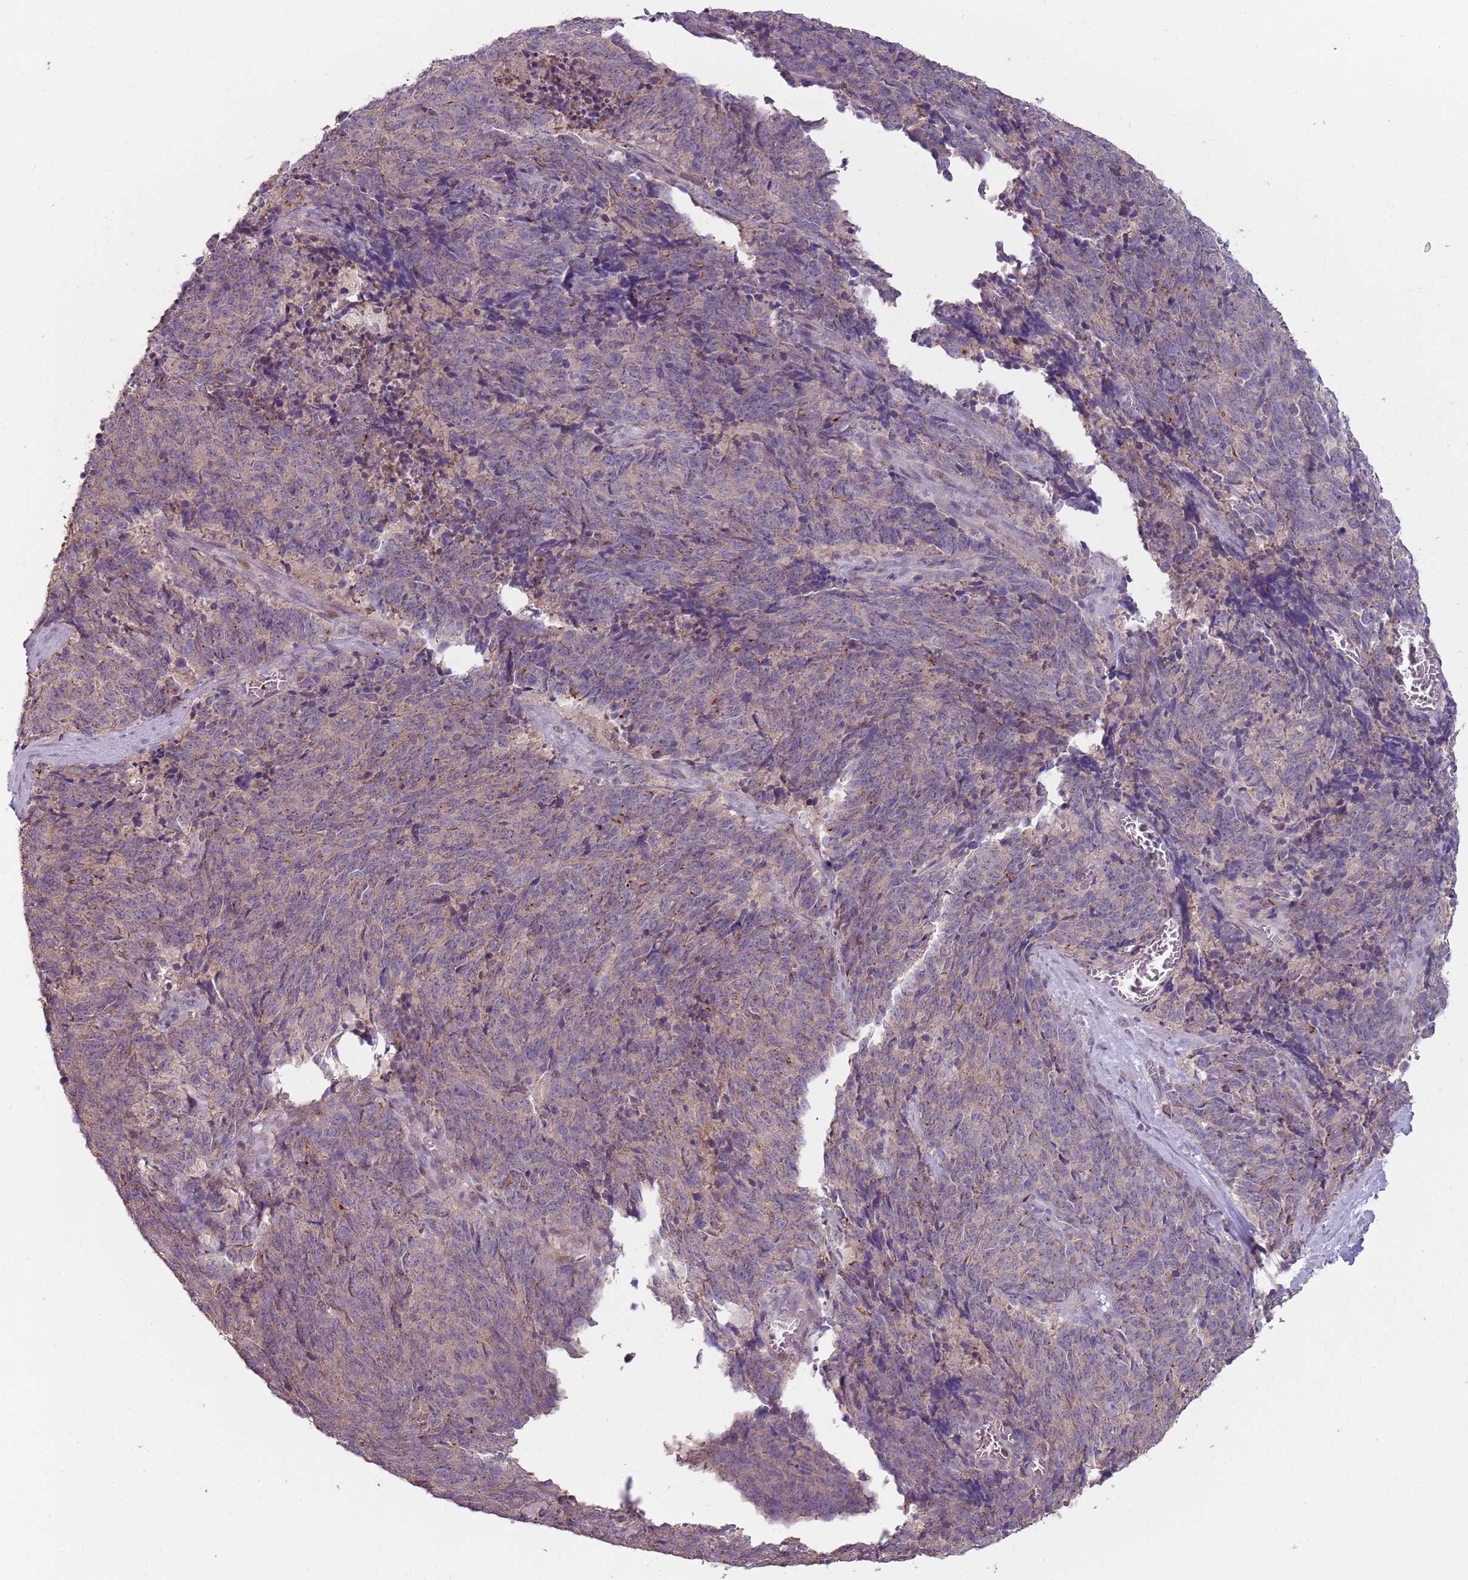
{"staining": {"intensity": "weak", "quantity": "<25%", "location": "cytoplasmic/membranous"}, "tissue": "cervical cancer", "cell_type": "Tumor cells", "image_type": "cancer", "snomed": [{"axis": "morphology", "description": "Squamous cell carcinoma, NOS"}, {"axis": "topography", "description": "Cervix"}], "caption": "Cervical cancer stained for a protein using immunohistochemistry (IHC) reveals no positivity tumor cells.", "gene": "TEKT4", "patient": {"sex": "female", "age": 29}}